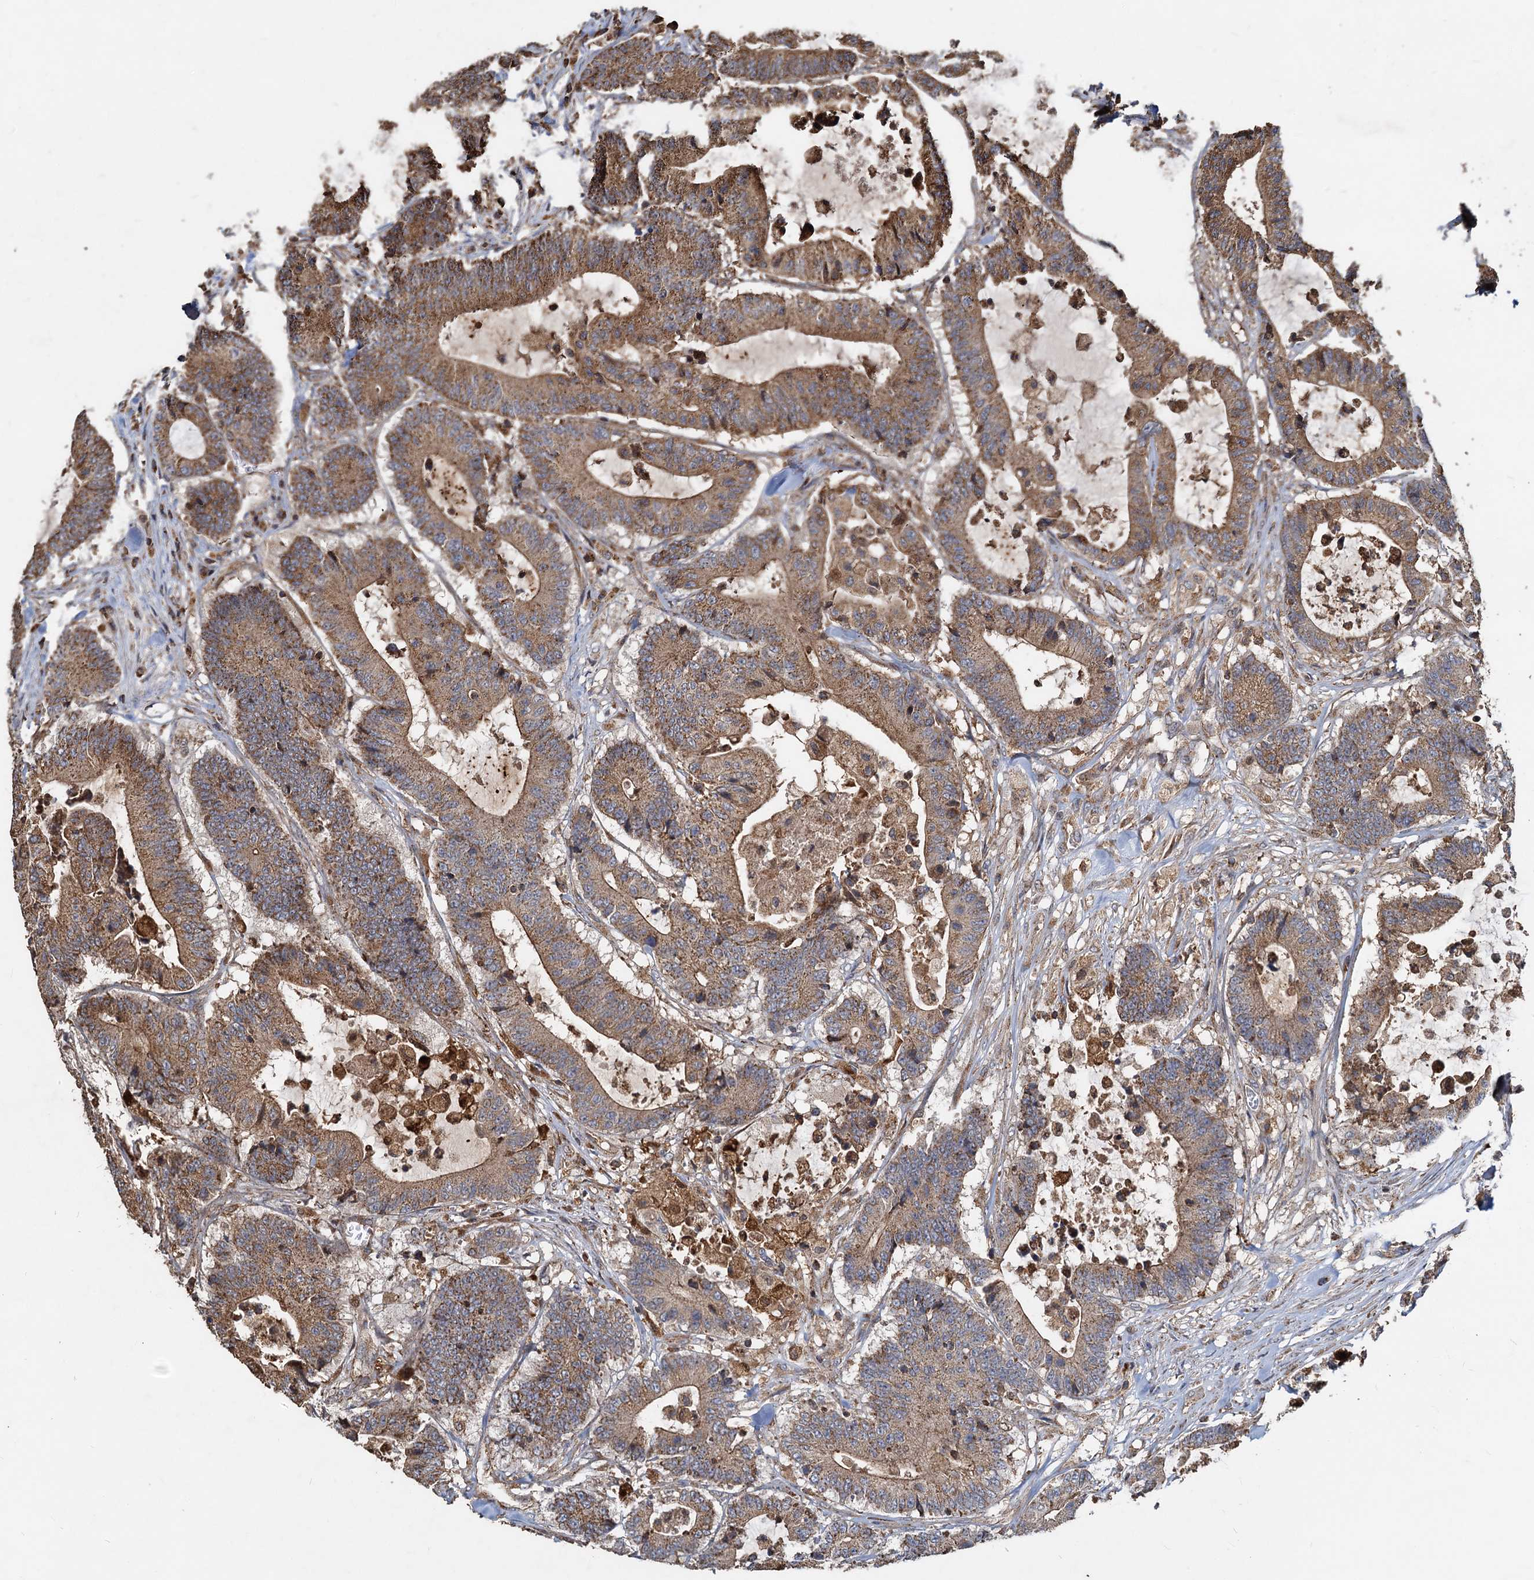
{"staining": {"intensity": "moderate", "quantity": ">75%", "location": "cytoplasmic/membranous"}, "tissue": "colorectal cancer", "cell_type": "Tumor cells", "image_type": "cancer", "snomed": [{"axis": "morphology", "description": "Adenocarcinoma, NOS"}, {"axis": "topography", "description": "Colon"}], "caption": "Human colorectal cancer (adenocarcinoma) stained with a protein marker exhibits moderate staining in tumor cells.", "gene": "SDS", "patient": {"sex": "female", "age": 84}}